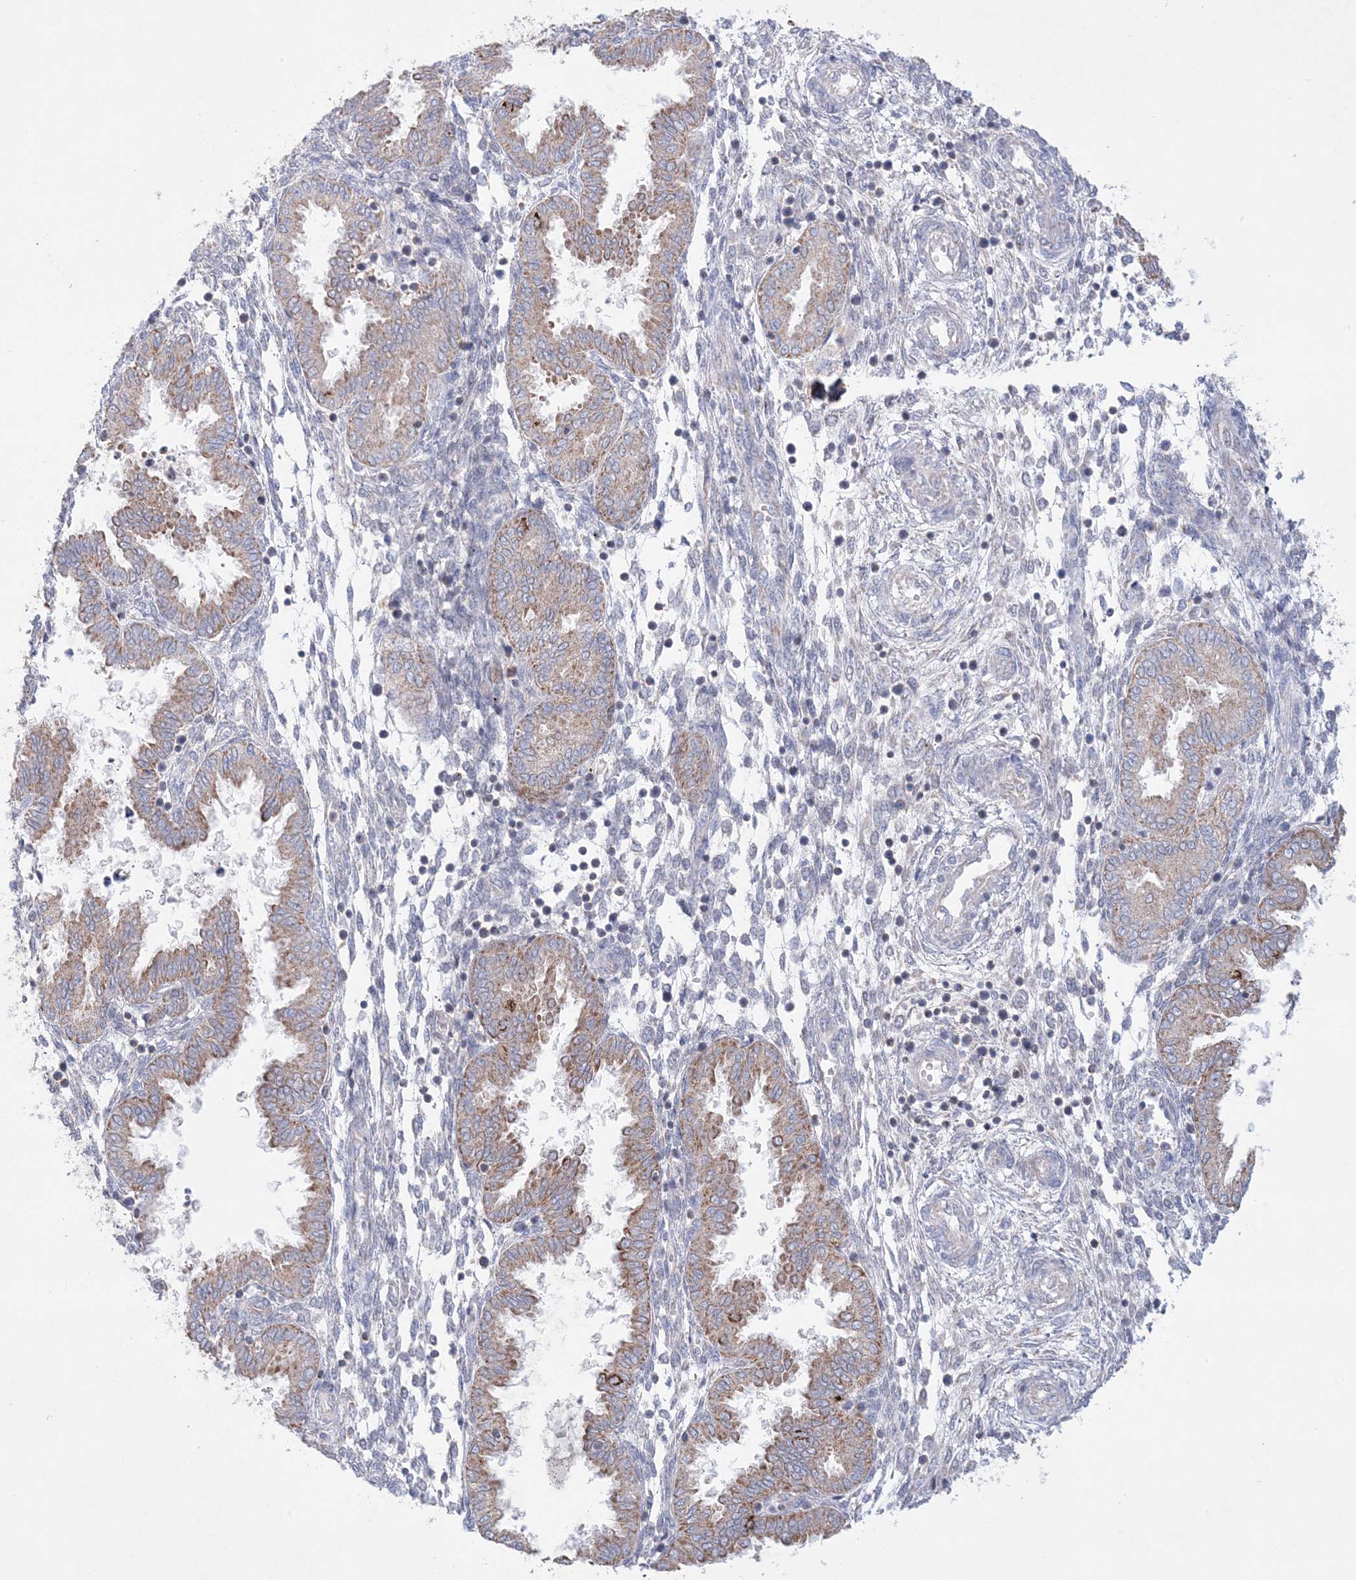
{"staining": {"intensity": "negative", "quantity": "none", "location": "none"}, "tissue": "endometrium", "cell_type": "Cells in endometrial stroma", "image_type": "normal", "snomed": [{"axis": "morphology", "description": "Normal tissue, NOS"}, {"axis": "topography", "description": "Endometrium"}], "caption": "Cells in endometrial stroma are negative for brown protein staining in benign endometrium. Nuclei are stained in blue.", "gene": "KCTD6", "patient": {"sex": "female", "age": 33}}